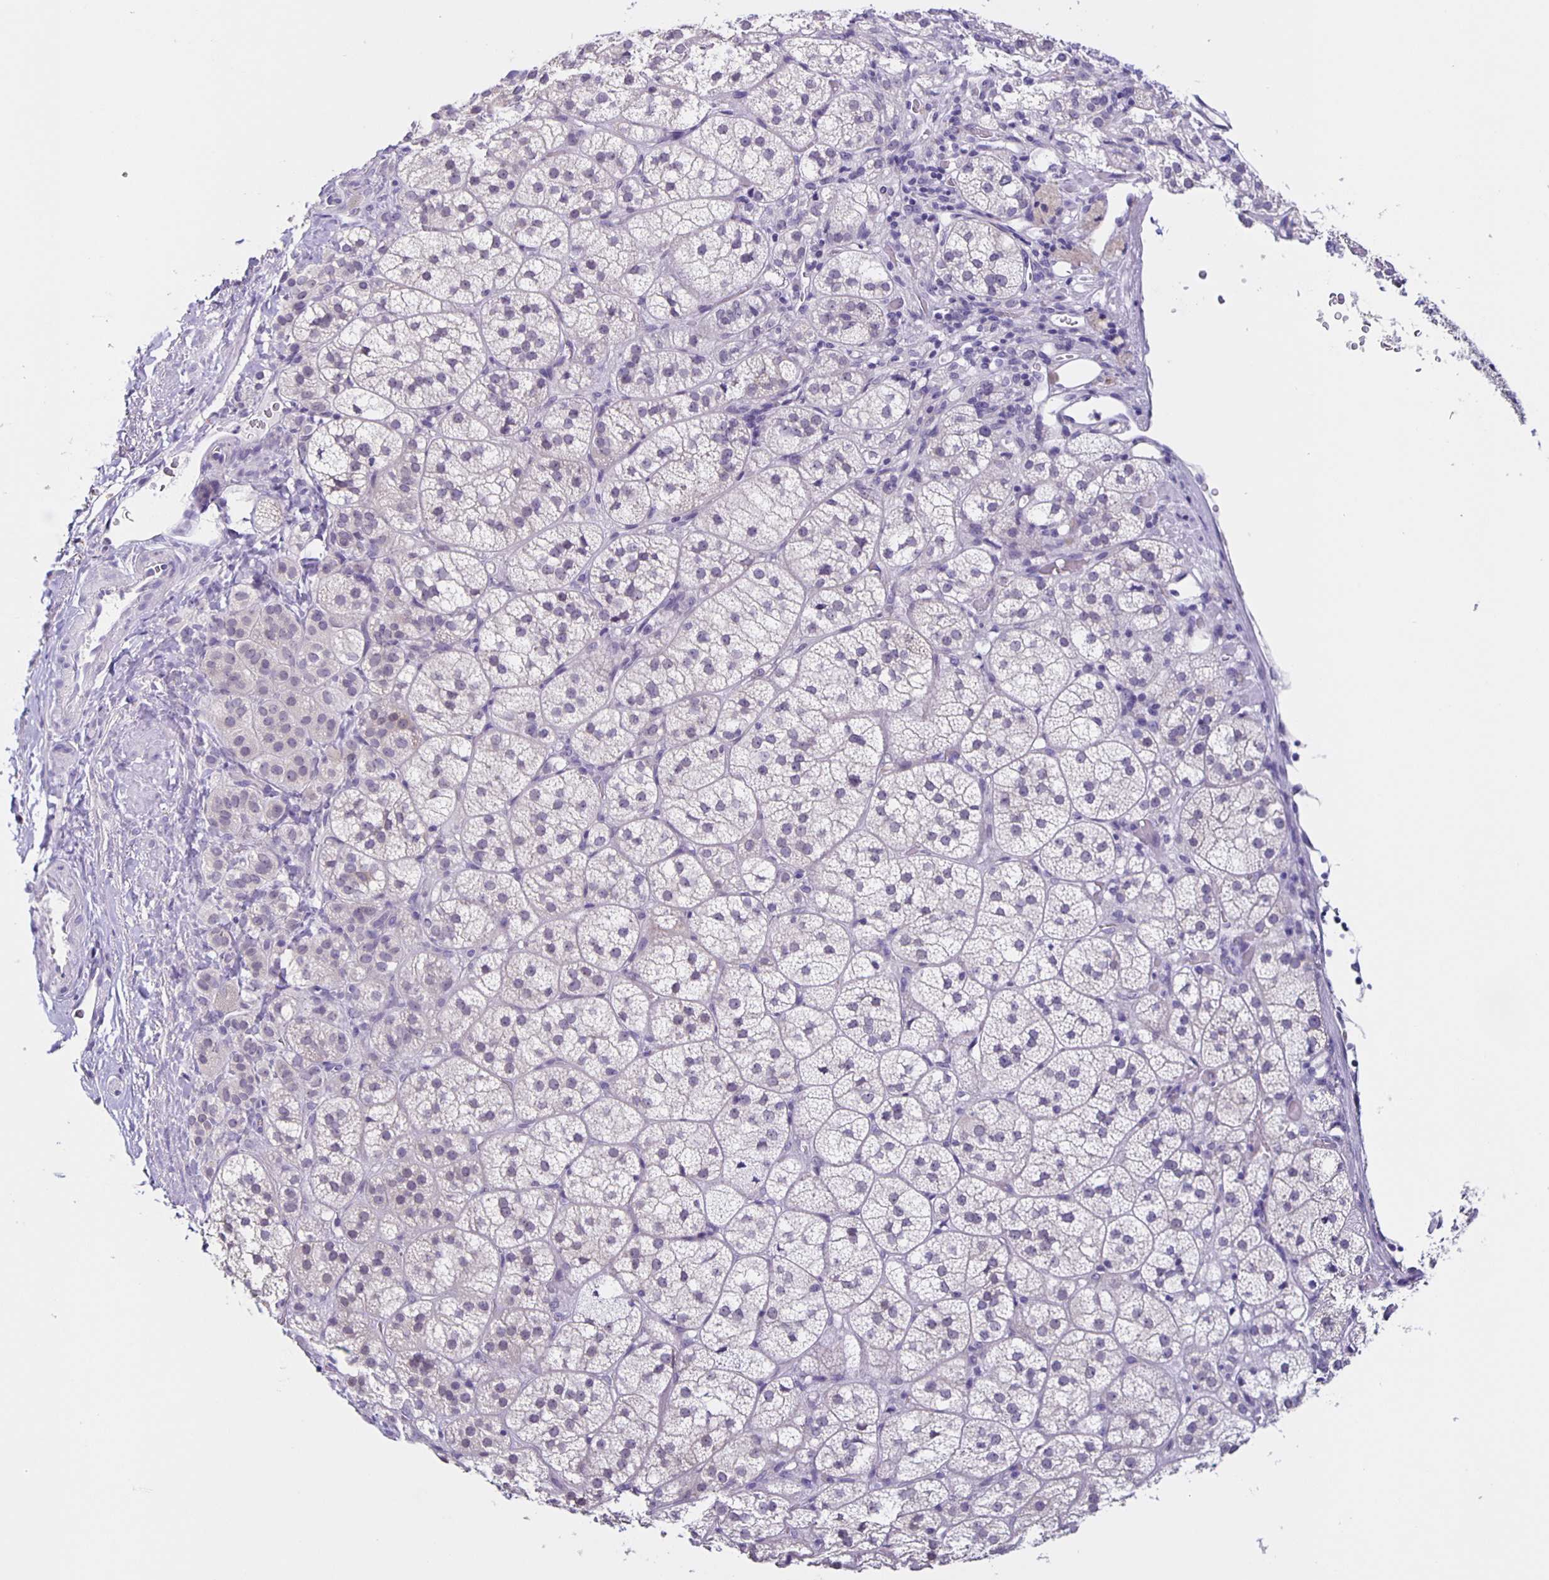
{"staining": {"intensity": "negative", "quantity": "none", "location": "none"}, "tissue": "adrenal gland", "cell_type": "Glandular cells", "image_type": "normal", "snomed": [{"axis": "morphology", "description": "Normal tissue, NOS"}, {"axis": "topography", "description": "Adrenal gland"}], "caption": "Protein analysis of benign adrenal gland shows no significant positivity in glandular cells. Brightfield microscopy of immunohistochemistry stained with DAB (3,3'-diaminobenzidine) (brown) and hematoxylin (blue), captured at high magnification.", "gene": "SLC12A3", "patient": {"sex": "female", "age": 60}}